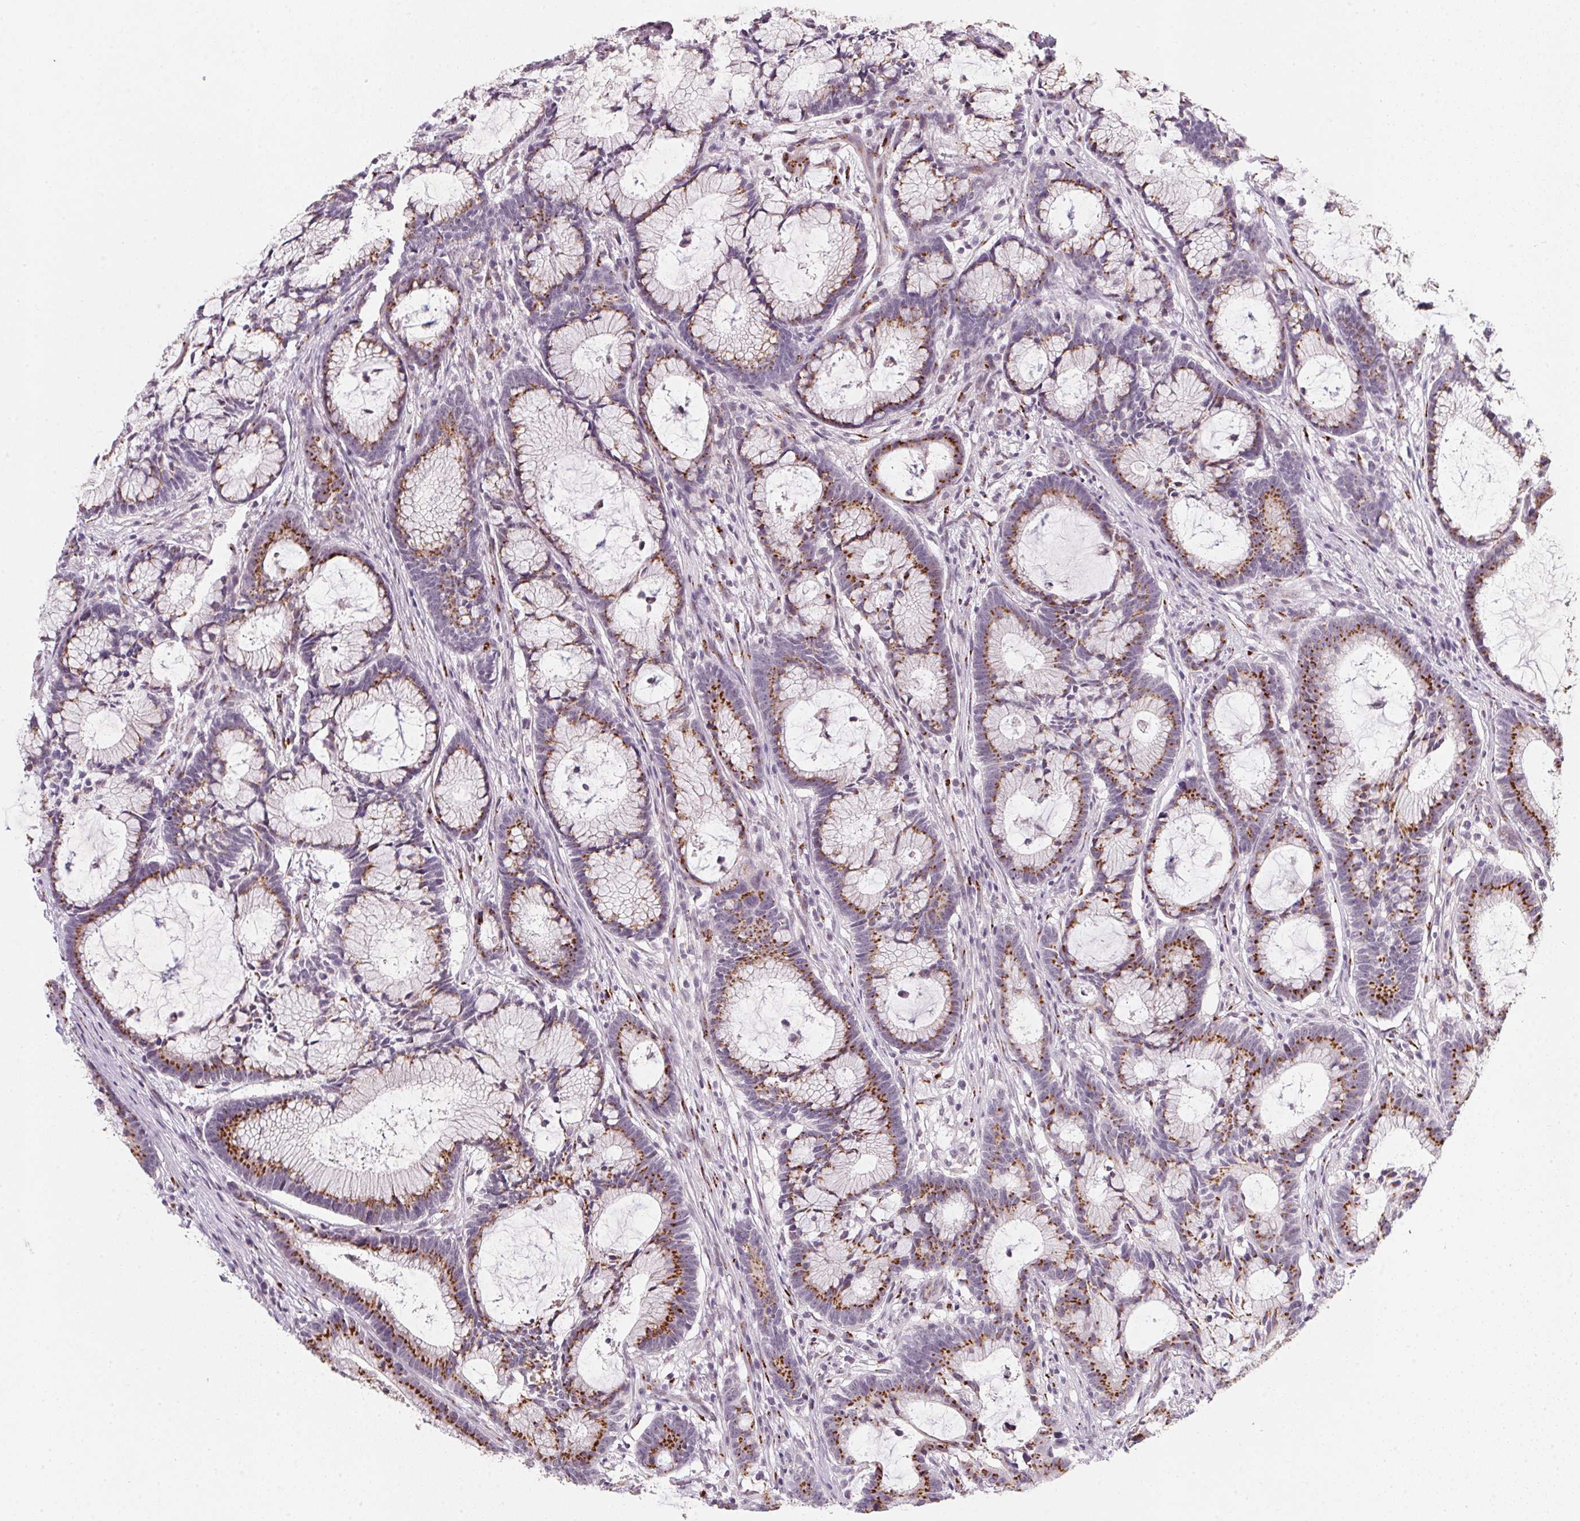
{"staining": {"intensity": "strong", "quantity": ">75%", "location": "cytoplasmic/membranous"}, "tissue": "colorectal cancer", "cell_type": "Tumor cells", "image_type": "cancer", "snomed": [{"axis": "morphology", "description": "Adenocarcinoma, NOS"}, {"axis": "topography", "description": "Colon"}], "caption": "There is high levels of strong cytoplasmic/membranous staining in tumor cells of colorectal cancer, as demonstrated by immunohistochemical staining (brown color).", "gene": "RAB22A", "patient": {"sex": "female", "age": 78}}